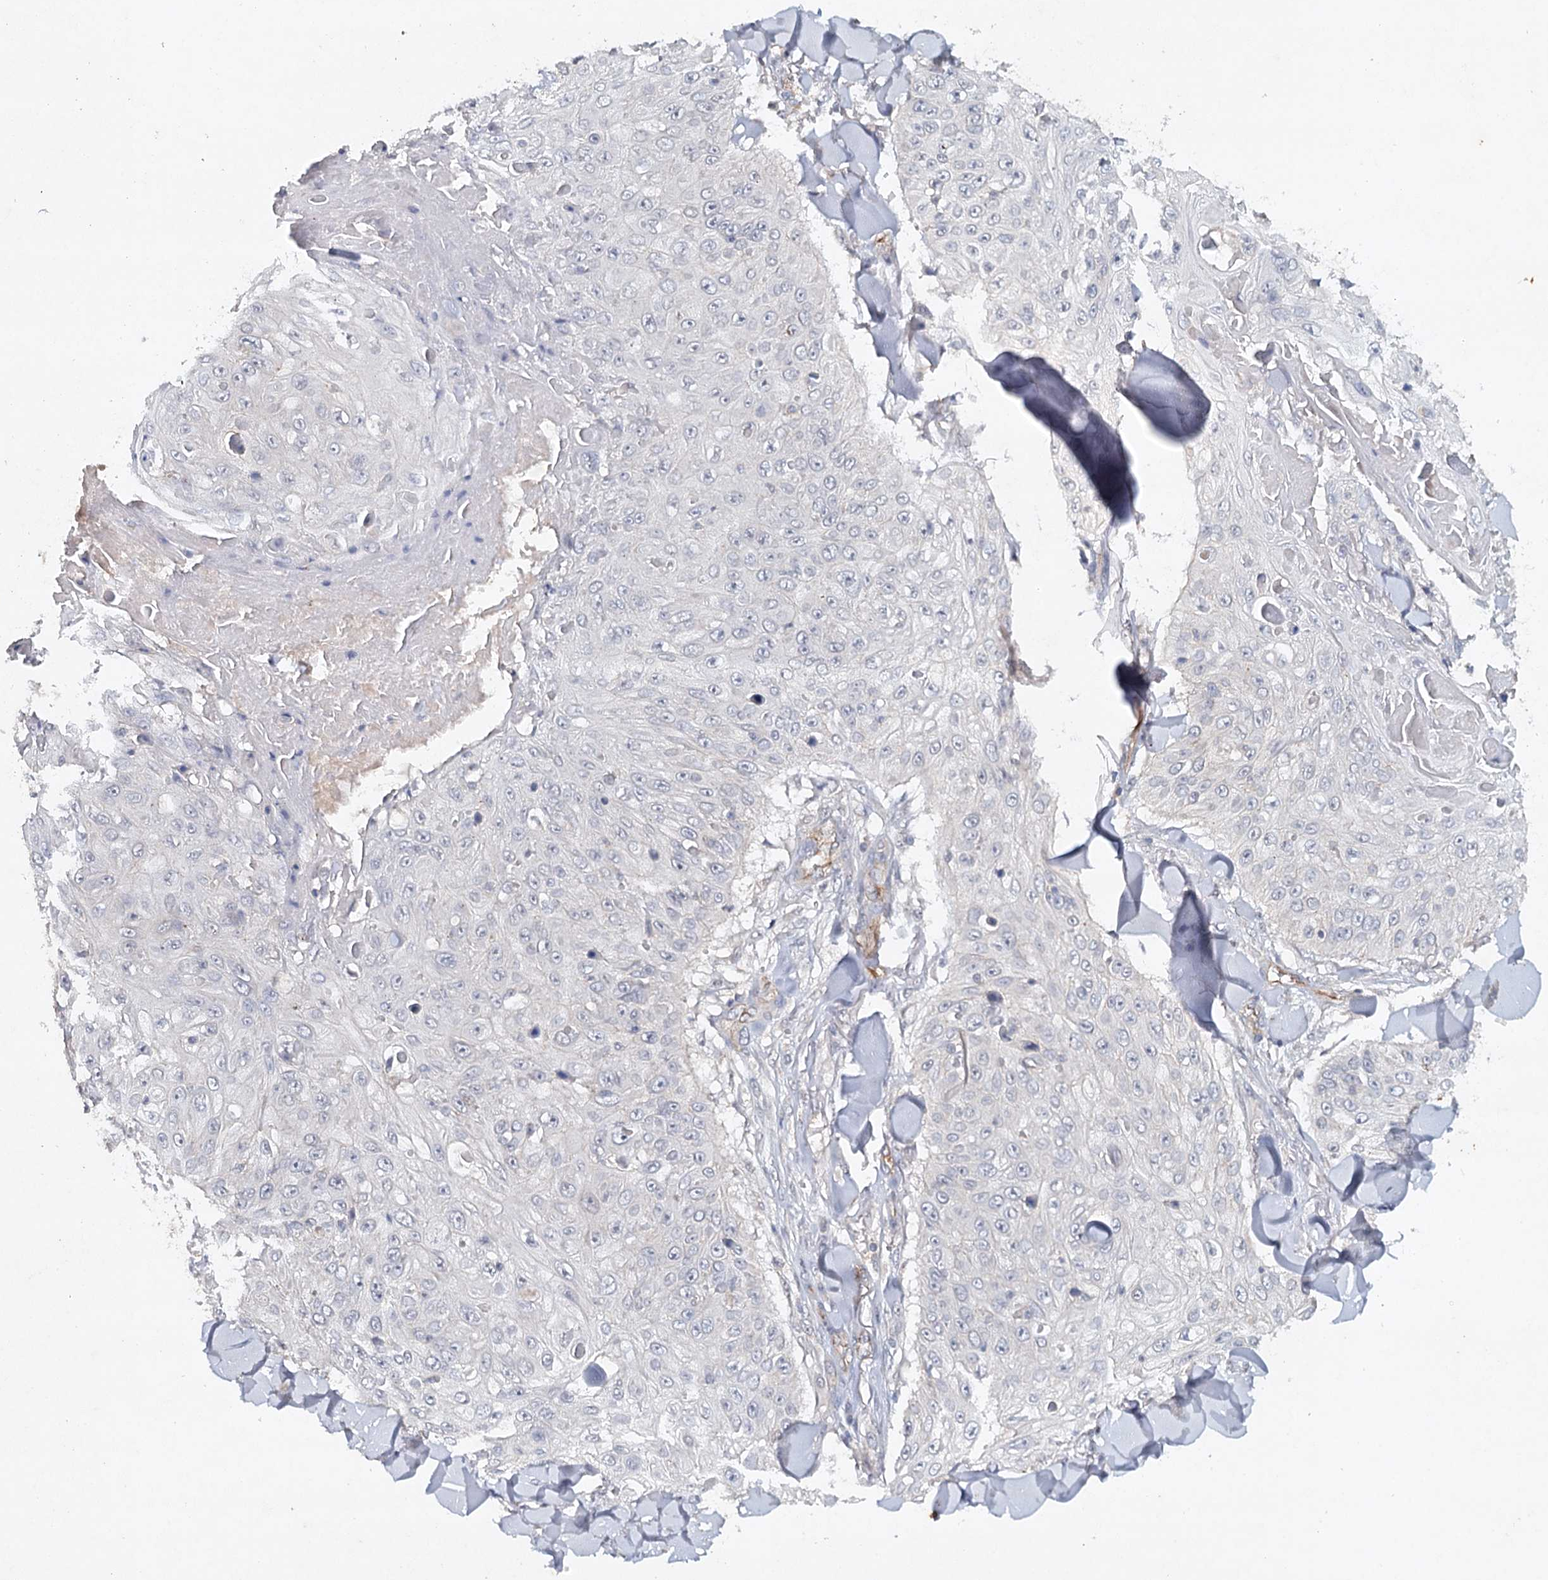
{"staining": {"intensity": "negative", "quantity": "none", "location": "none"}, "tissue": "skin cancer", "cell_type": "Tumor cells", "image_type": "cancer", "snomed": [{"axis": "morphology", "description": "Squamous cell carcinoma, NOS"}, {"axis": "topography", "description": "Skin"}], "caption": "Immunohistochemical staining of squamous cell carcinoma (skin) demonstrates no significant staining in tumor cells.", "gene": "SYNPO", "patient": {"sex": "male", "age": 86}}